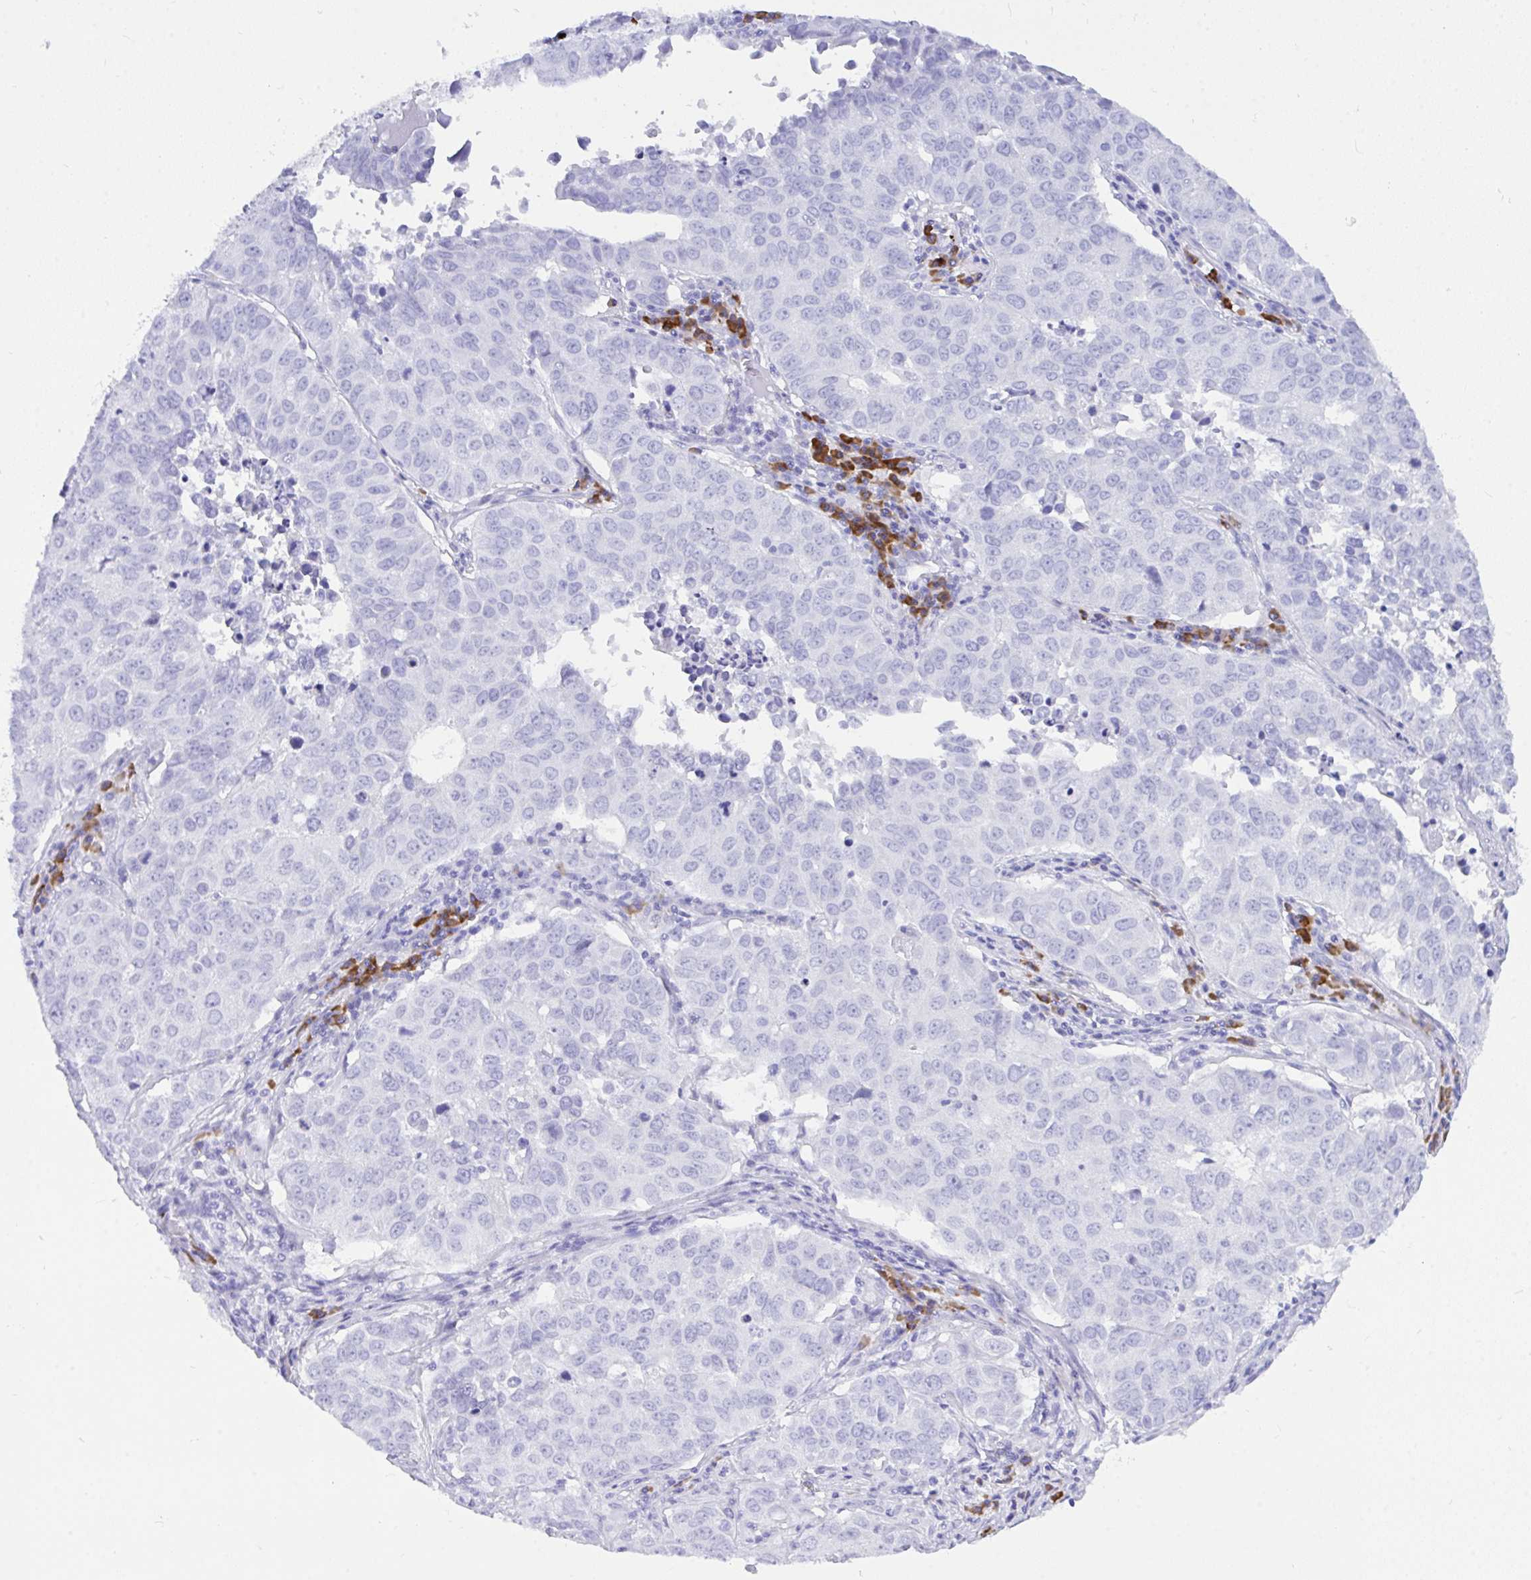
{"staining": {"intensity": "negative", "quantity": "none", "location": "none"}, "tissue": "lung cancer", "cell_type": "Tumor cells", "image_type": "cancer", "snomed": [{"axis": "morphology", "description": "Adenocarcinoma, NOS"}, {"axis": "topography", "description": "Lung"}], "caption": "Human lung adenocarcinoma stained for a protein using immunohistochemistry demonstrates no staining in tumor cells.", "gene": "BEST4", "patient": {"sex": "female", "age": 50}}